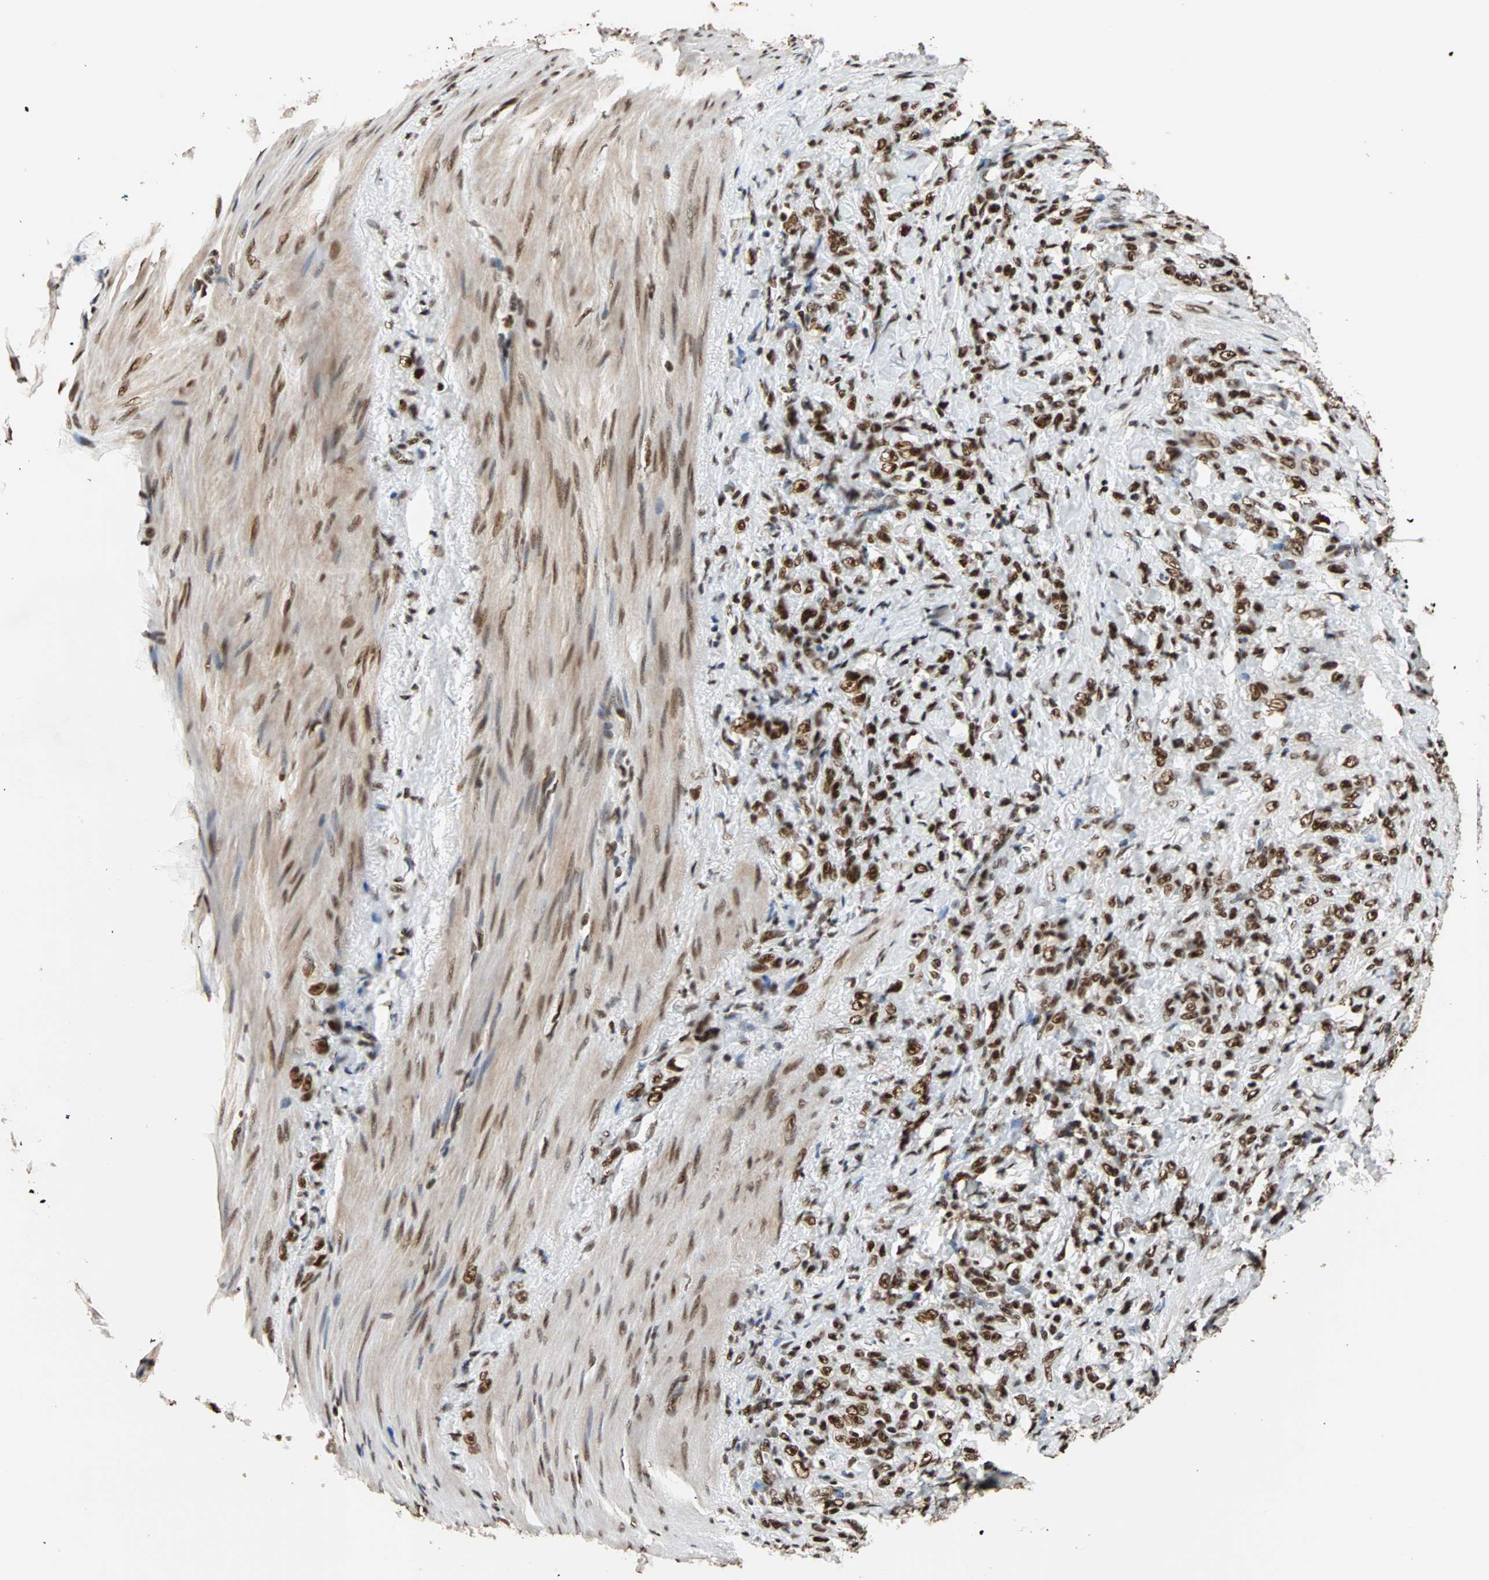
{"staining": {"intensity": "strong", "quantity": ">75%", "location": "nuclear"}, "tissue": "stomach cancer", "cell_type": "Tumor cells", "image_type": "cancer", "snomed": [{"axis": "morphology", "description": "Adenocarcinoma, NOS"}, {"axis": "topography", "description": "Stomach"}], "caption": "Approximately >75% of tumor cells in stomach cancer display strong nuclear protein positivity as visualized by brown immunohistochemical staining.", "gene": "ILF2", "patient": {"sex": "male", "age": 82}}